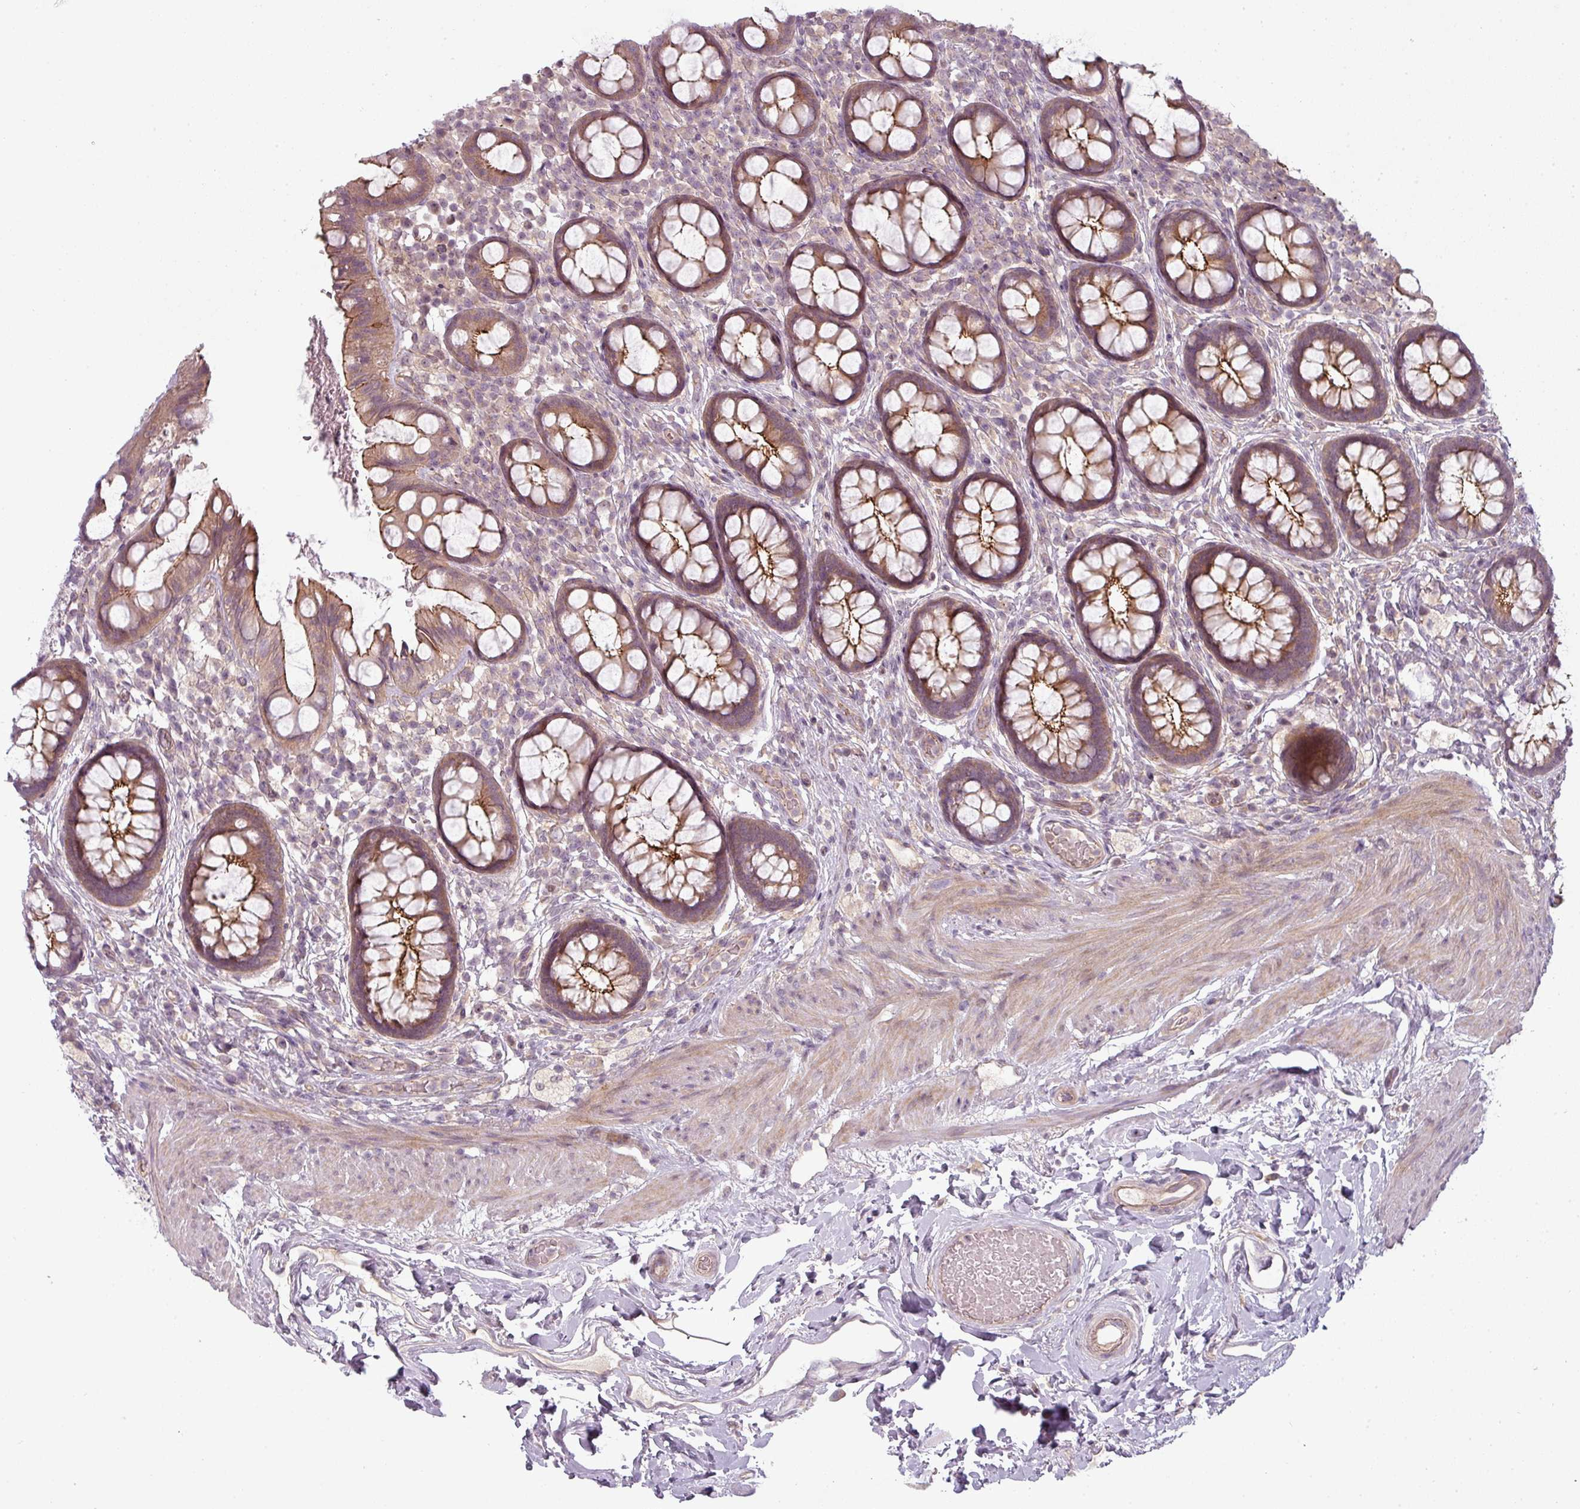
{"staining": {"intensity": "moderate", "quantity": "25%-75%", "location": "cytoplasmic/membranous"}, "tissue": "rectum", "cell_type": "Glandular cells", "image_type": "normal", "snomed": [{"axis": "morphology", "description": "Normal tissue, NOS"}, {"axis": "topography", "description": "Rectum"}, {"axis": "topography", "description": "Peripheral nerve tissue"}], "caption": "Protein positivity by IHC exhibits moderate cytoplasmic/membranous expression in about 25%-75% of glandular cells in benign rectum.", "gene": "SLC16A9", "patient": {"sex": "female", "age": 69}}